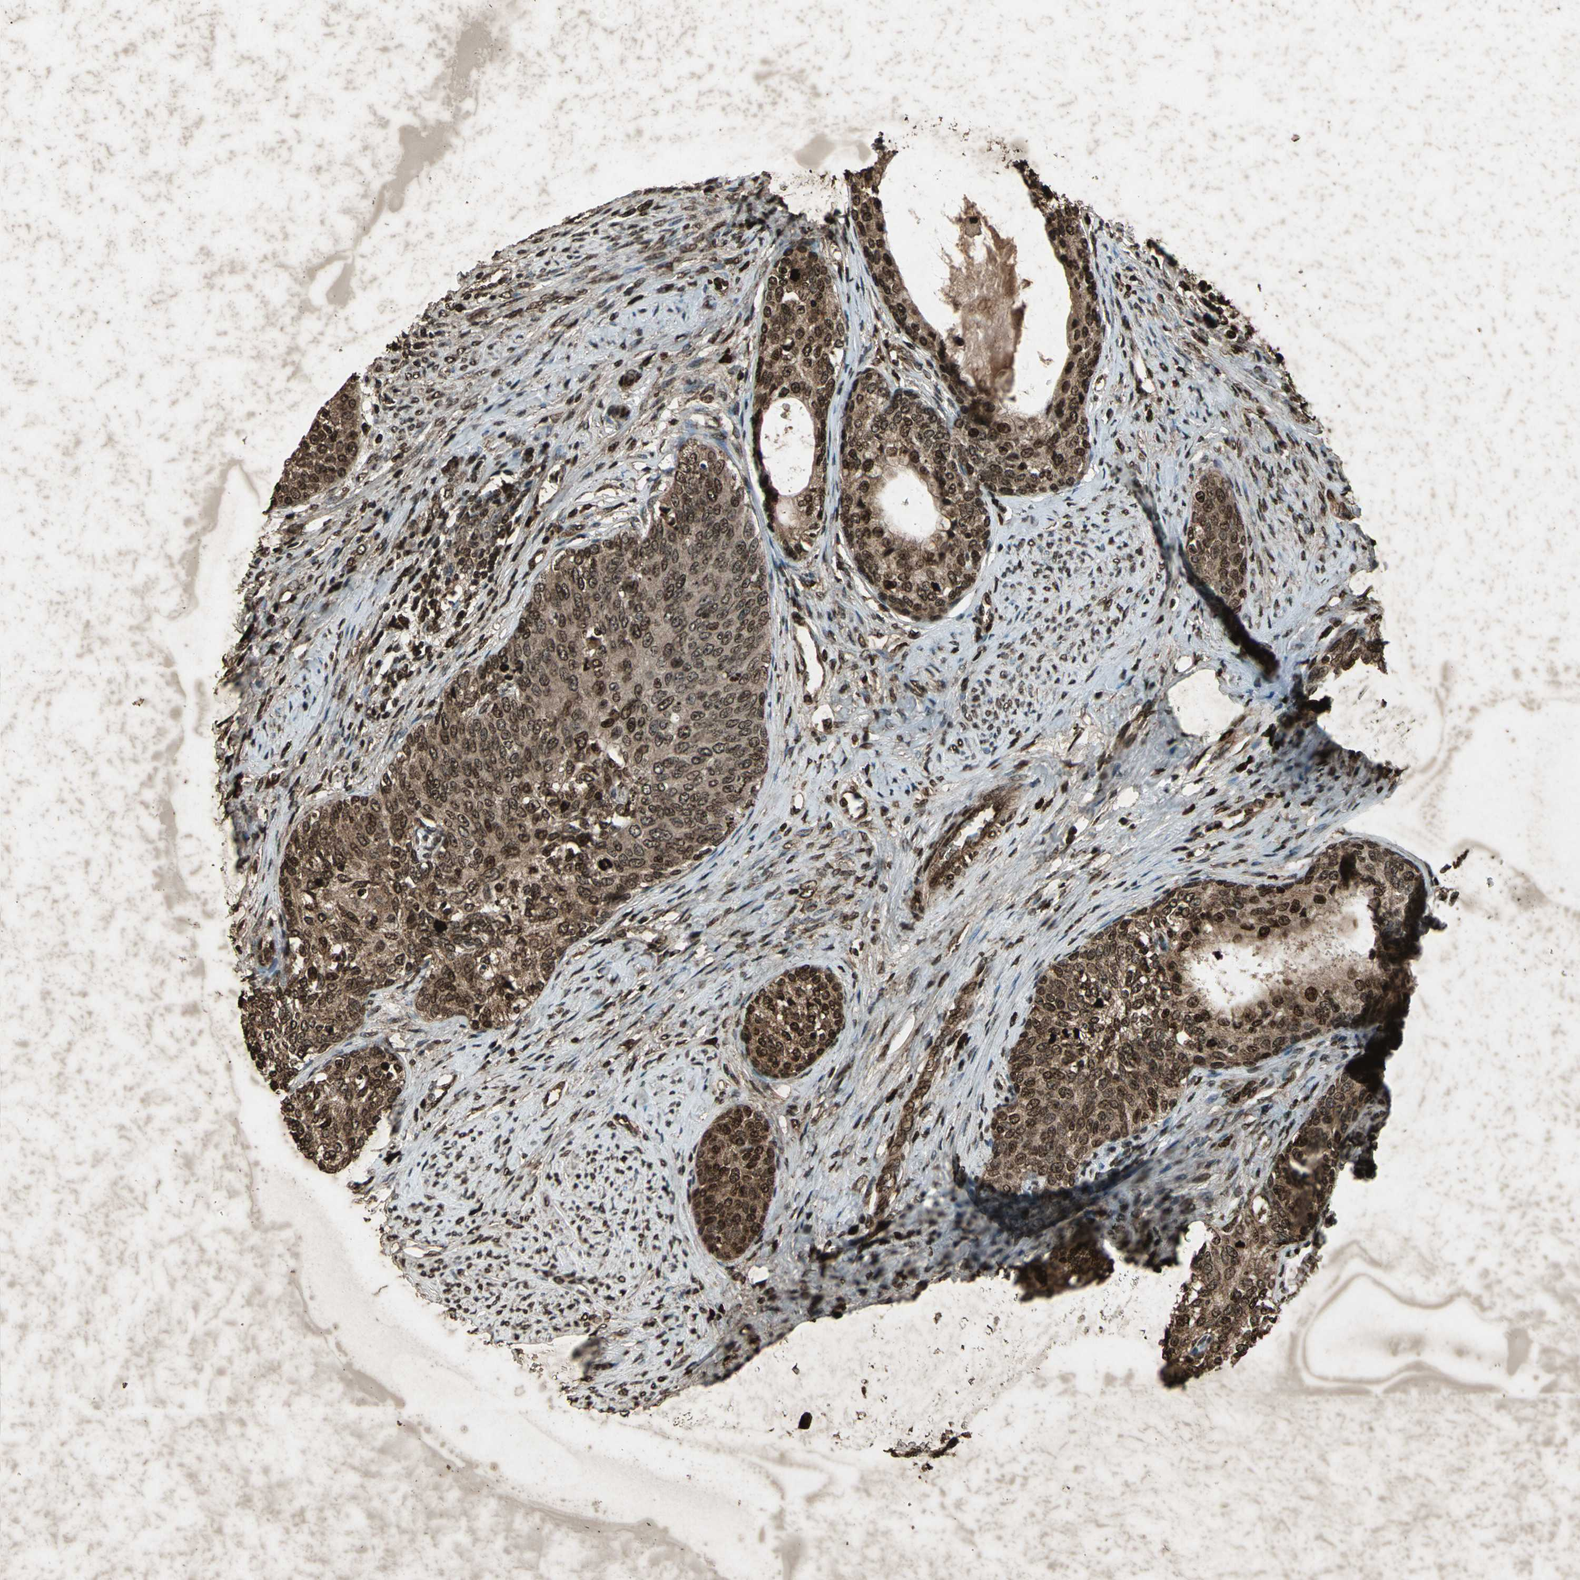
{"staining": {"intensity": "strong", "quantity": ">75%", "location": "cytoplasmic/membranous,nuclear"}, "tissue": "cervical cancer", "cell_type": "Tumor cells", "image_type": "cancer", "snomed": [{"axis": "morphology", "description": "Squamous cell carcinoma, NOS"}, {"axis": "morphology", "description": "Adenocarcinoma, NOS"}, {"axis": "topography", "description": "Cervix"}], "caption": "Tumor cells exhibit high levels of strong cytoplasmic/membranous and nuclear positivity in about >75% of cells in cervical adenocarcinoma.", "gene": "SEPTIN4", "patient": {"sex": "female", "age": 52}}